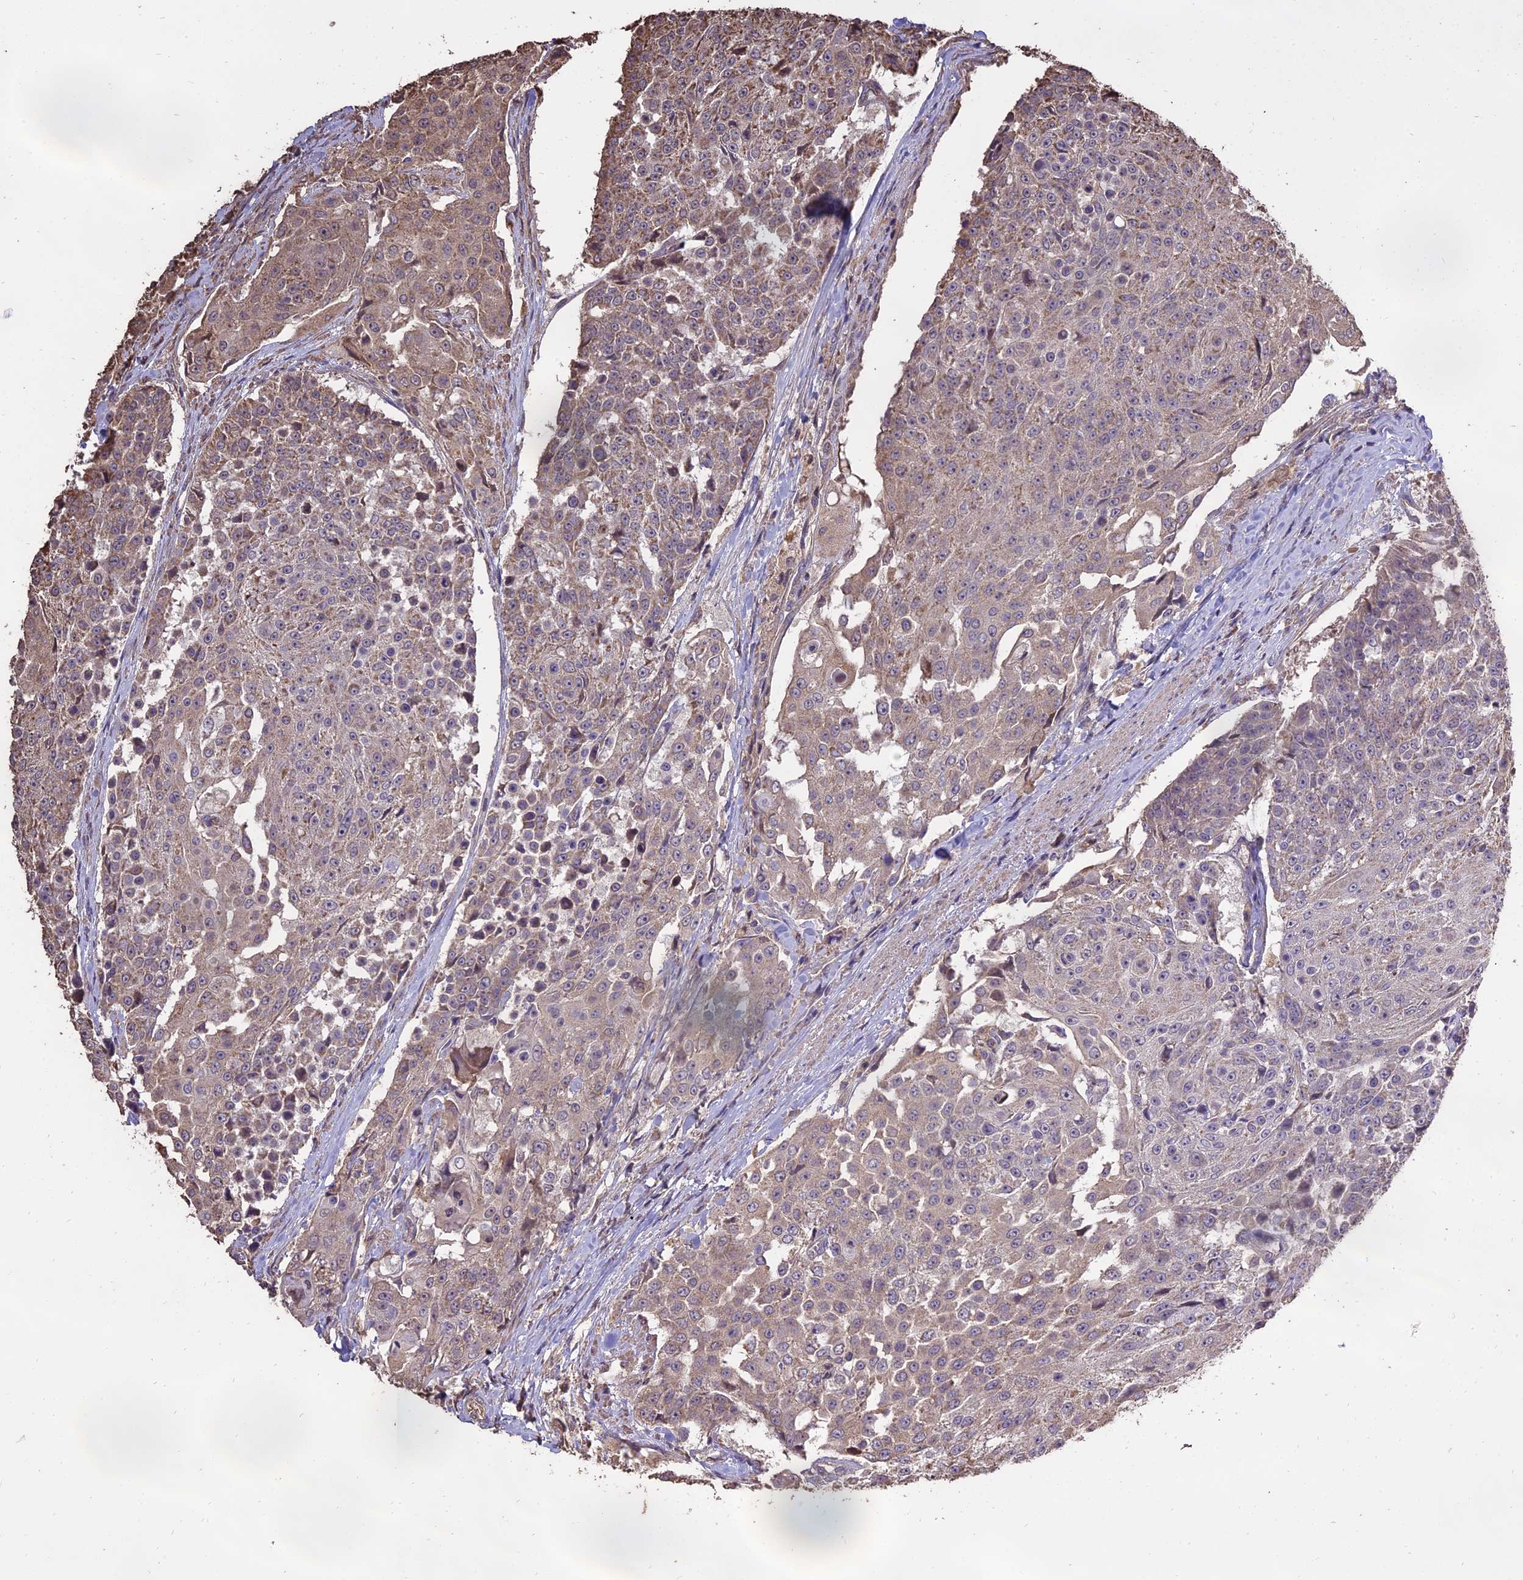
{"staining": {"intensity": "weak", "quantity": "<25%", "location": "cytoplasmic/membranous"}, "tissue": "urothelial cancer", "cell_type": "Tumor cells", "image_type": "cancer", "snomed": [{"axis": "morphology", "description": "Urothelial carcinoma, High grade"}, {"axis": "topography", "description": "Urinary bladder"}], "caption": "A micrograph of urothelial cancer stained for a protein demonstrates no brown staining in tumor cells.", "gene": "PGPEP1L", "patient": {"sex": "female", "age": 63}}